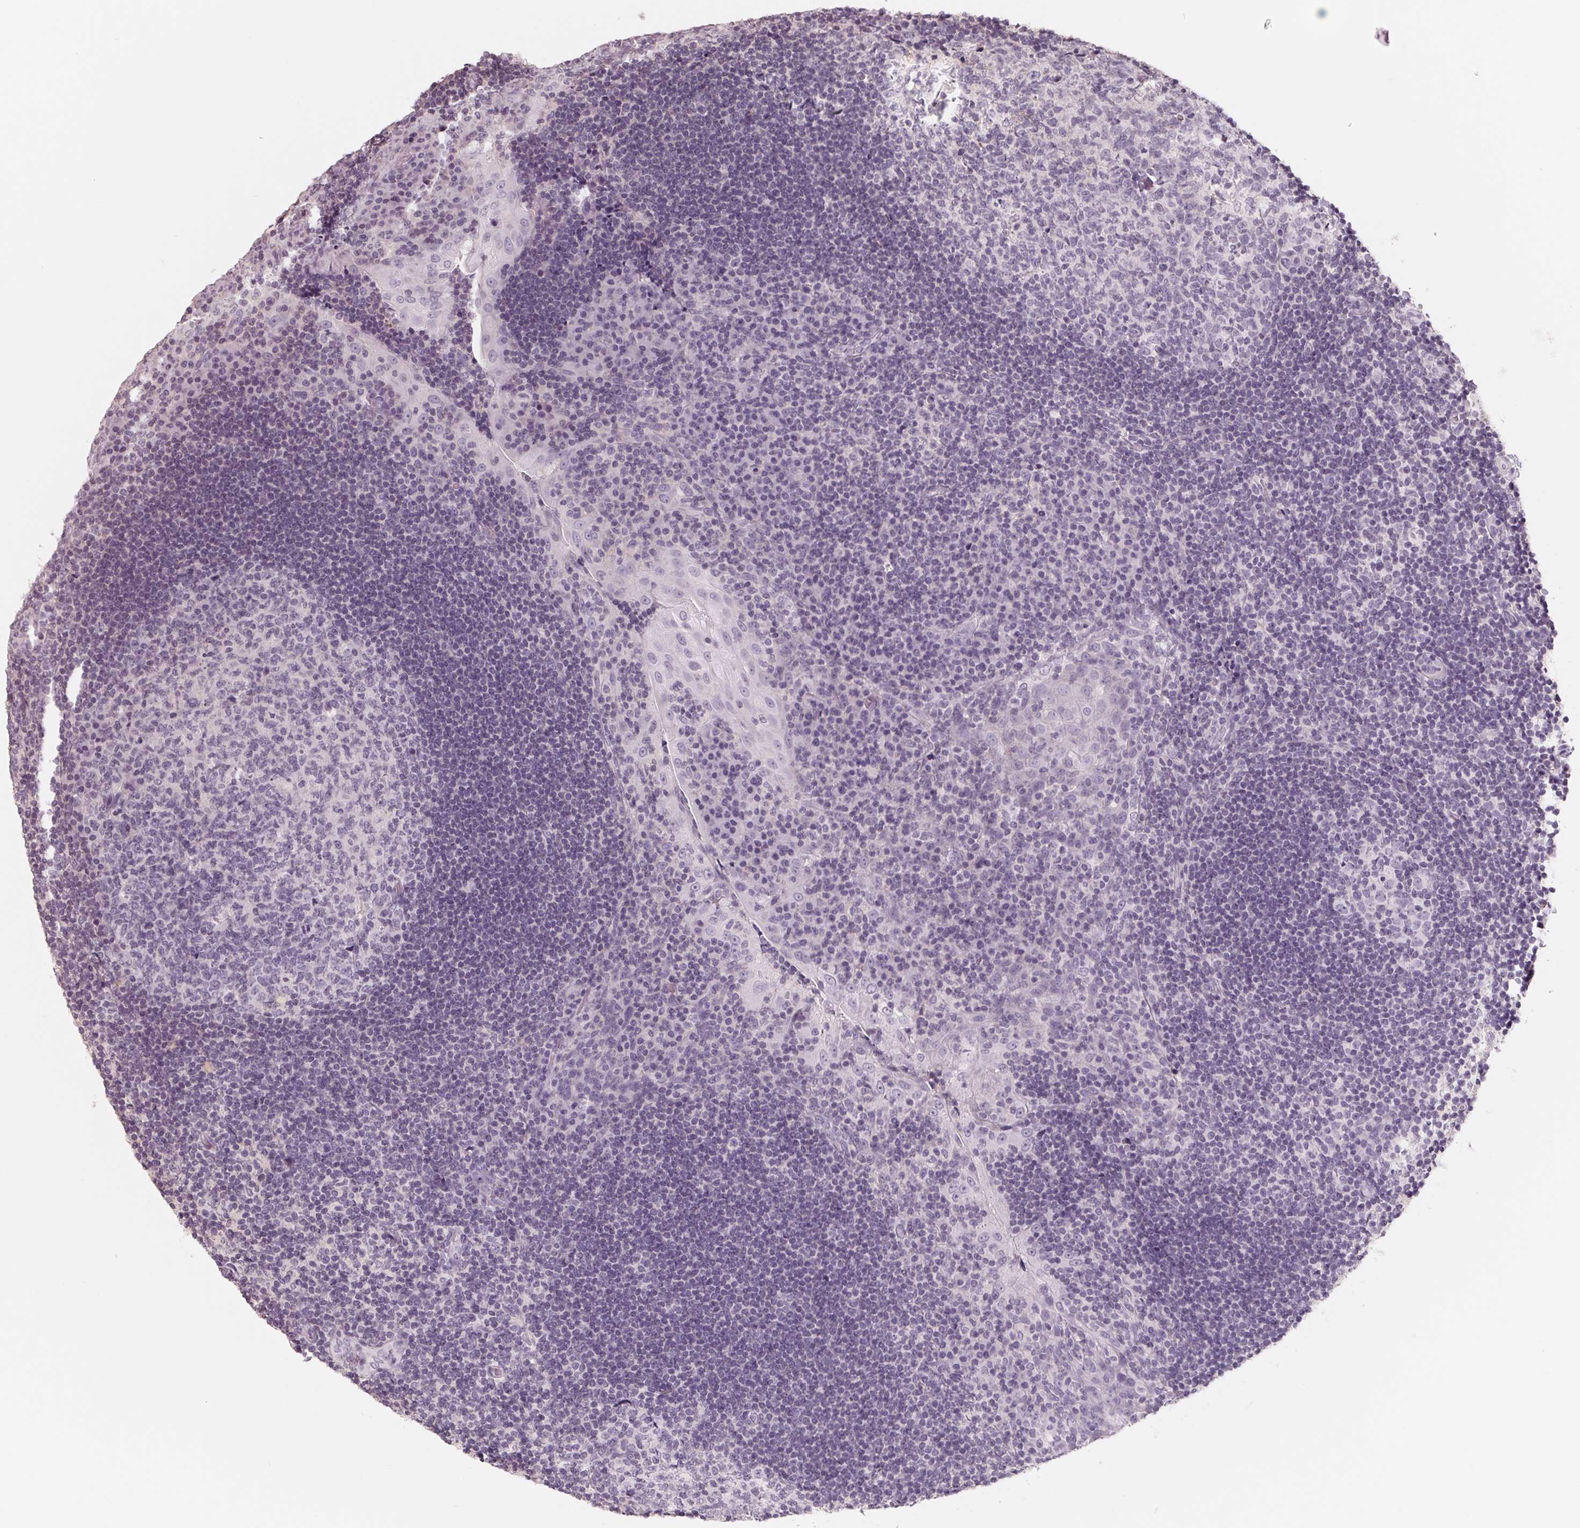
{"staining": {"intensity": "negative", "quantity": "none", "location": "none"}, "tissue": "tonsil", "cell_type": "Germinal center cells", "image_type": "normal", "snomed": [{"axis": "morphology", "description": "Normal tissue, NOS"}, {"axis": "topography", "description": "Tonsil"}], "caption": "Human tonsil stained for a protein using immunohistochemistry (IHC) demonstrates no positivity in germinal center cells.", "gene": "FTCD", "patient": {"sex": "male", "age": 17}}